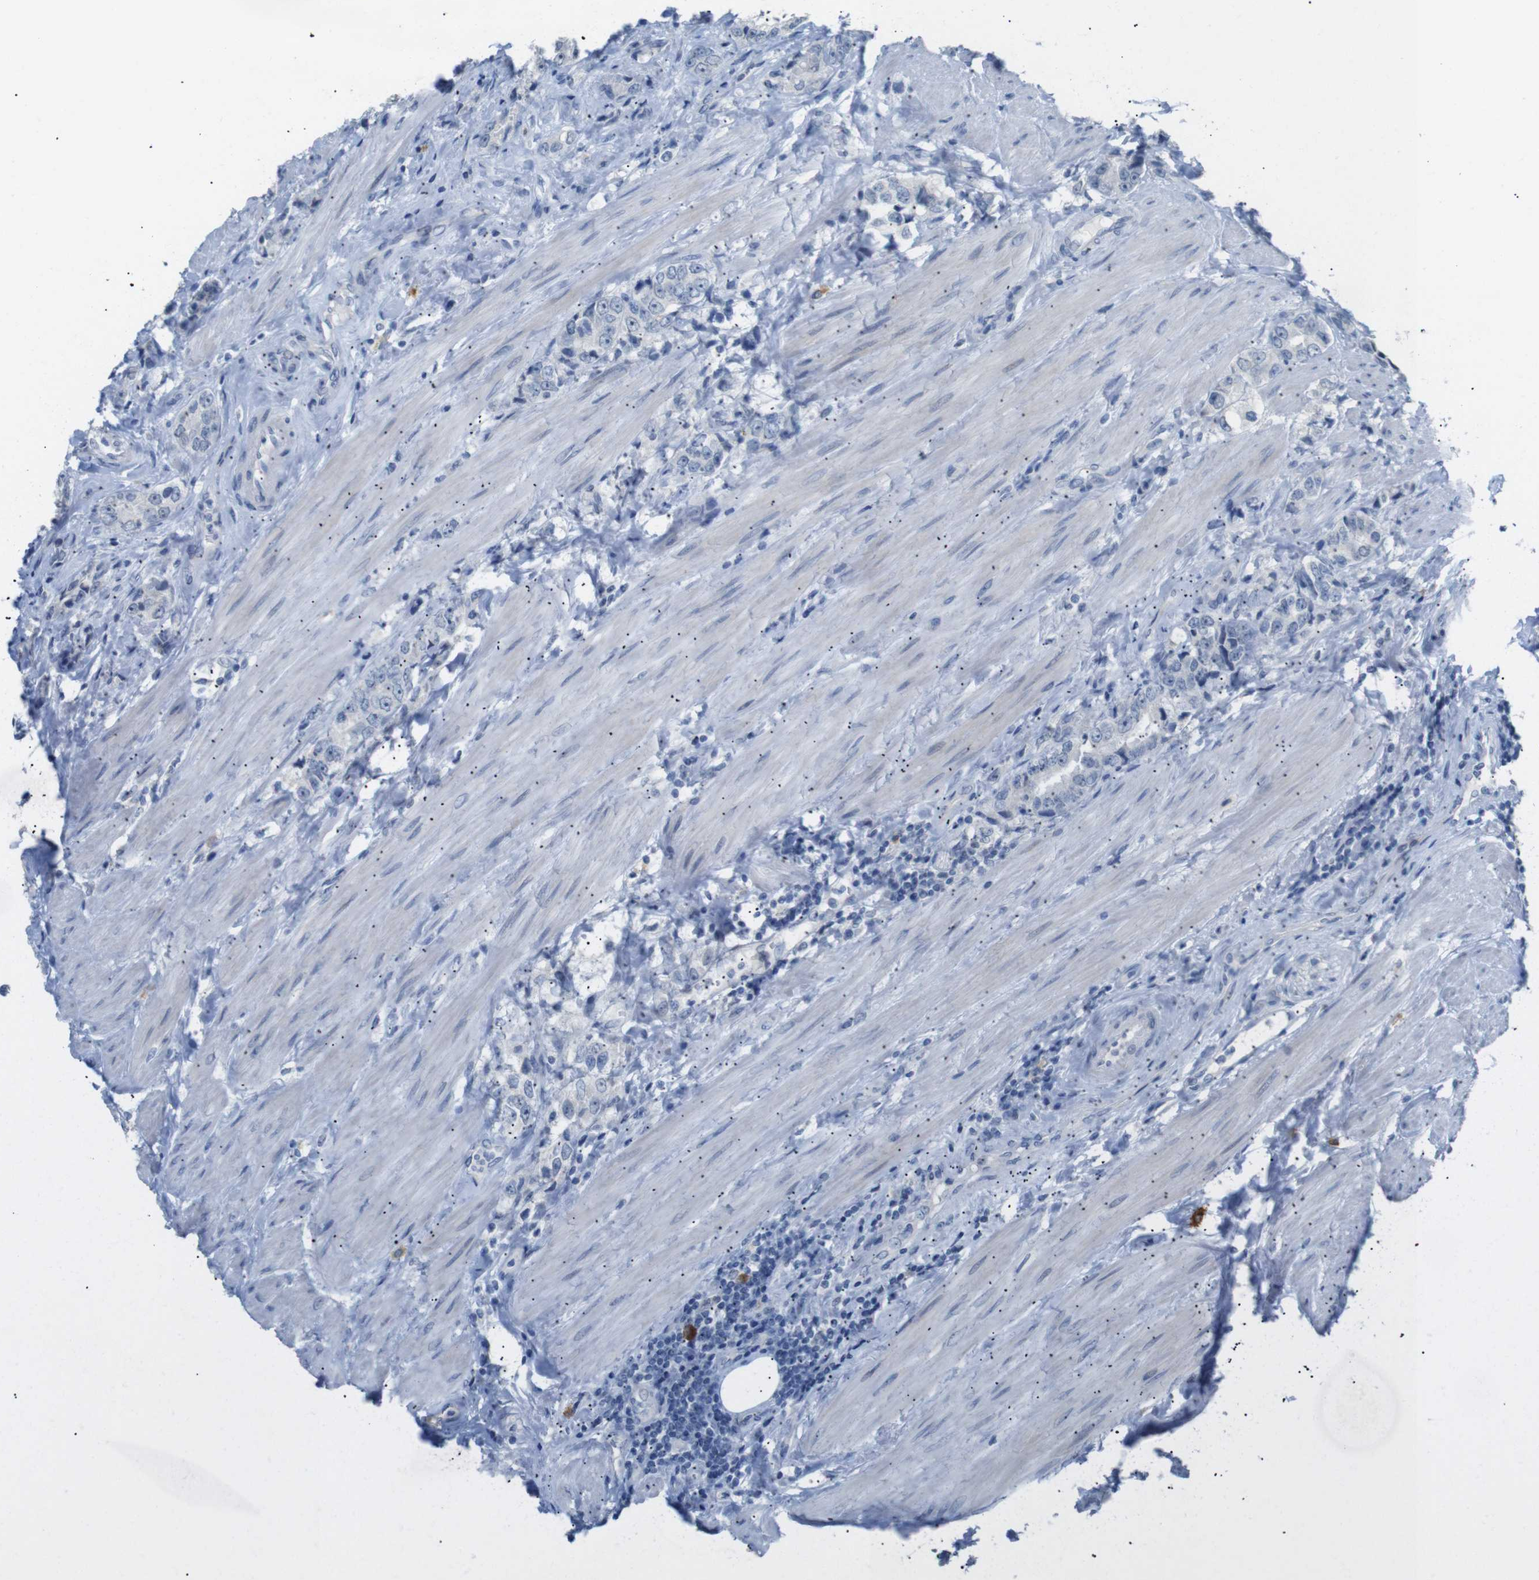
{"staining": {"intensity": "negative", "quantity": "none", "location": "none"}, "tissue": "prostate cancer", "cell_type": "Tumor cells", "image_type": "cancer", "snomed": [{"axis": "morphology", "description": "Adenocarcinoma, High grade"}, {"axis": "topography", "description": "Prostate"}], "caption": "This is an immunohistochemistry histopathology image of high-grade adenocarcinoma (prostate). There is no expression in tumor cells.", "gene": "CHRM5", "patient": {"sex": "male", "age": 61}}